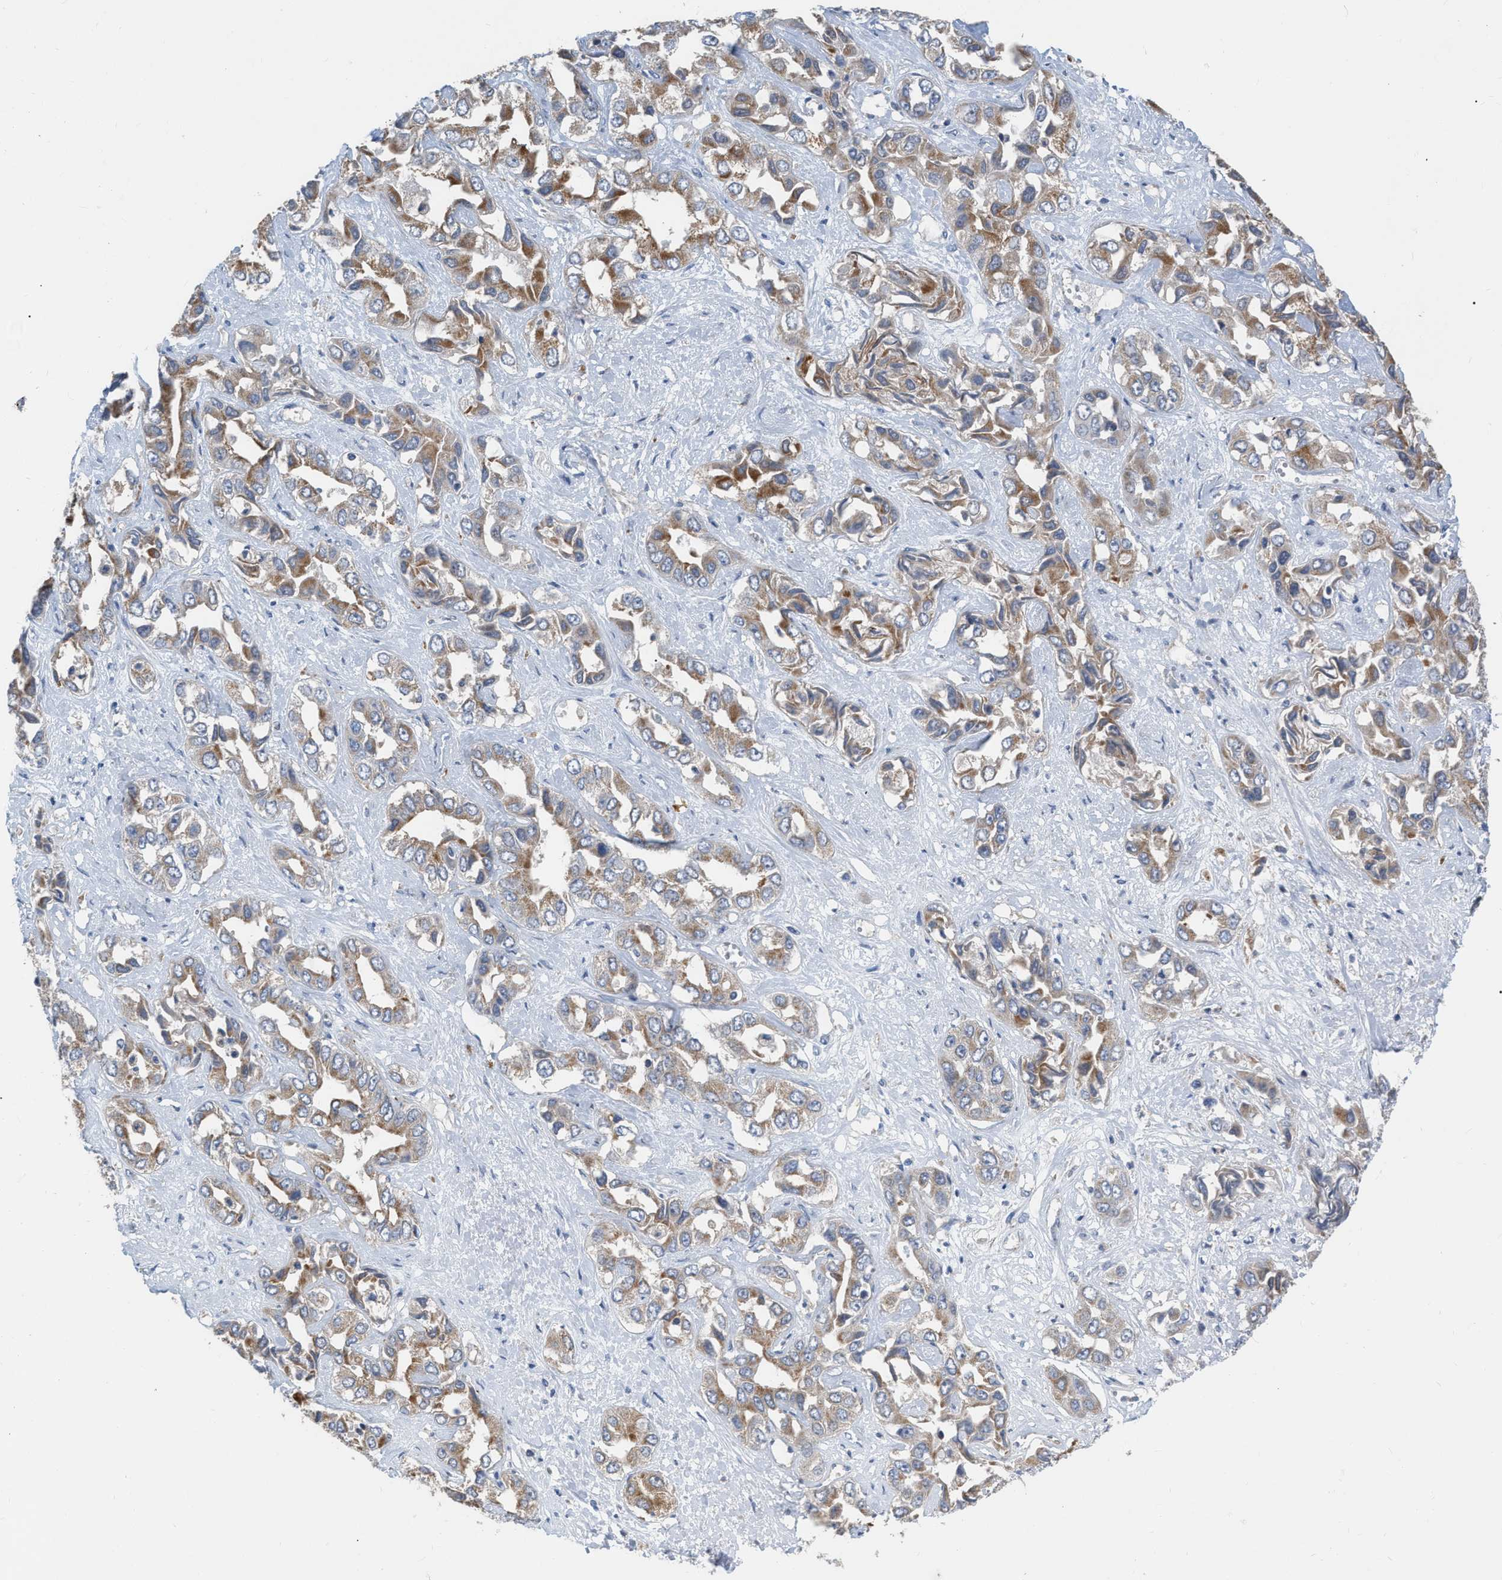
{"staining": {"intensity": "moderate", "quantity": ">75%", "location": "cytoplasmic/membranous"}, "tissue": "liver cancer", "cell_type": "Tumor cells", "image_type": "cancer", "snomed": [{"axis": "morphology", "description": "Cholangiocarcinoma"}, {"axis": "topography", "description": "Liver"}], "caption": "Human liver cancer (cholangiocarcinoma) stained for a protein (brown) reveals moderate cytoplasmic/membranous positive positivity in approximately >75% of tumor cells.", "gene": "DDX56", "patient": {"sex": "female", "age": 52}}